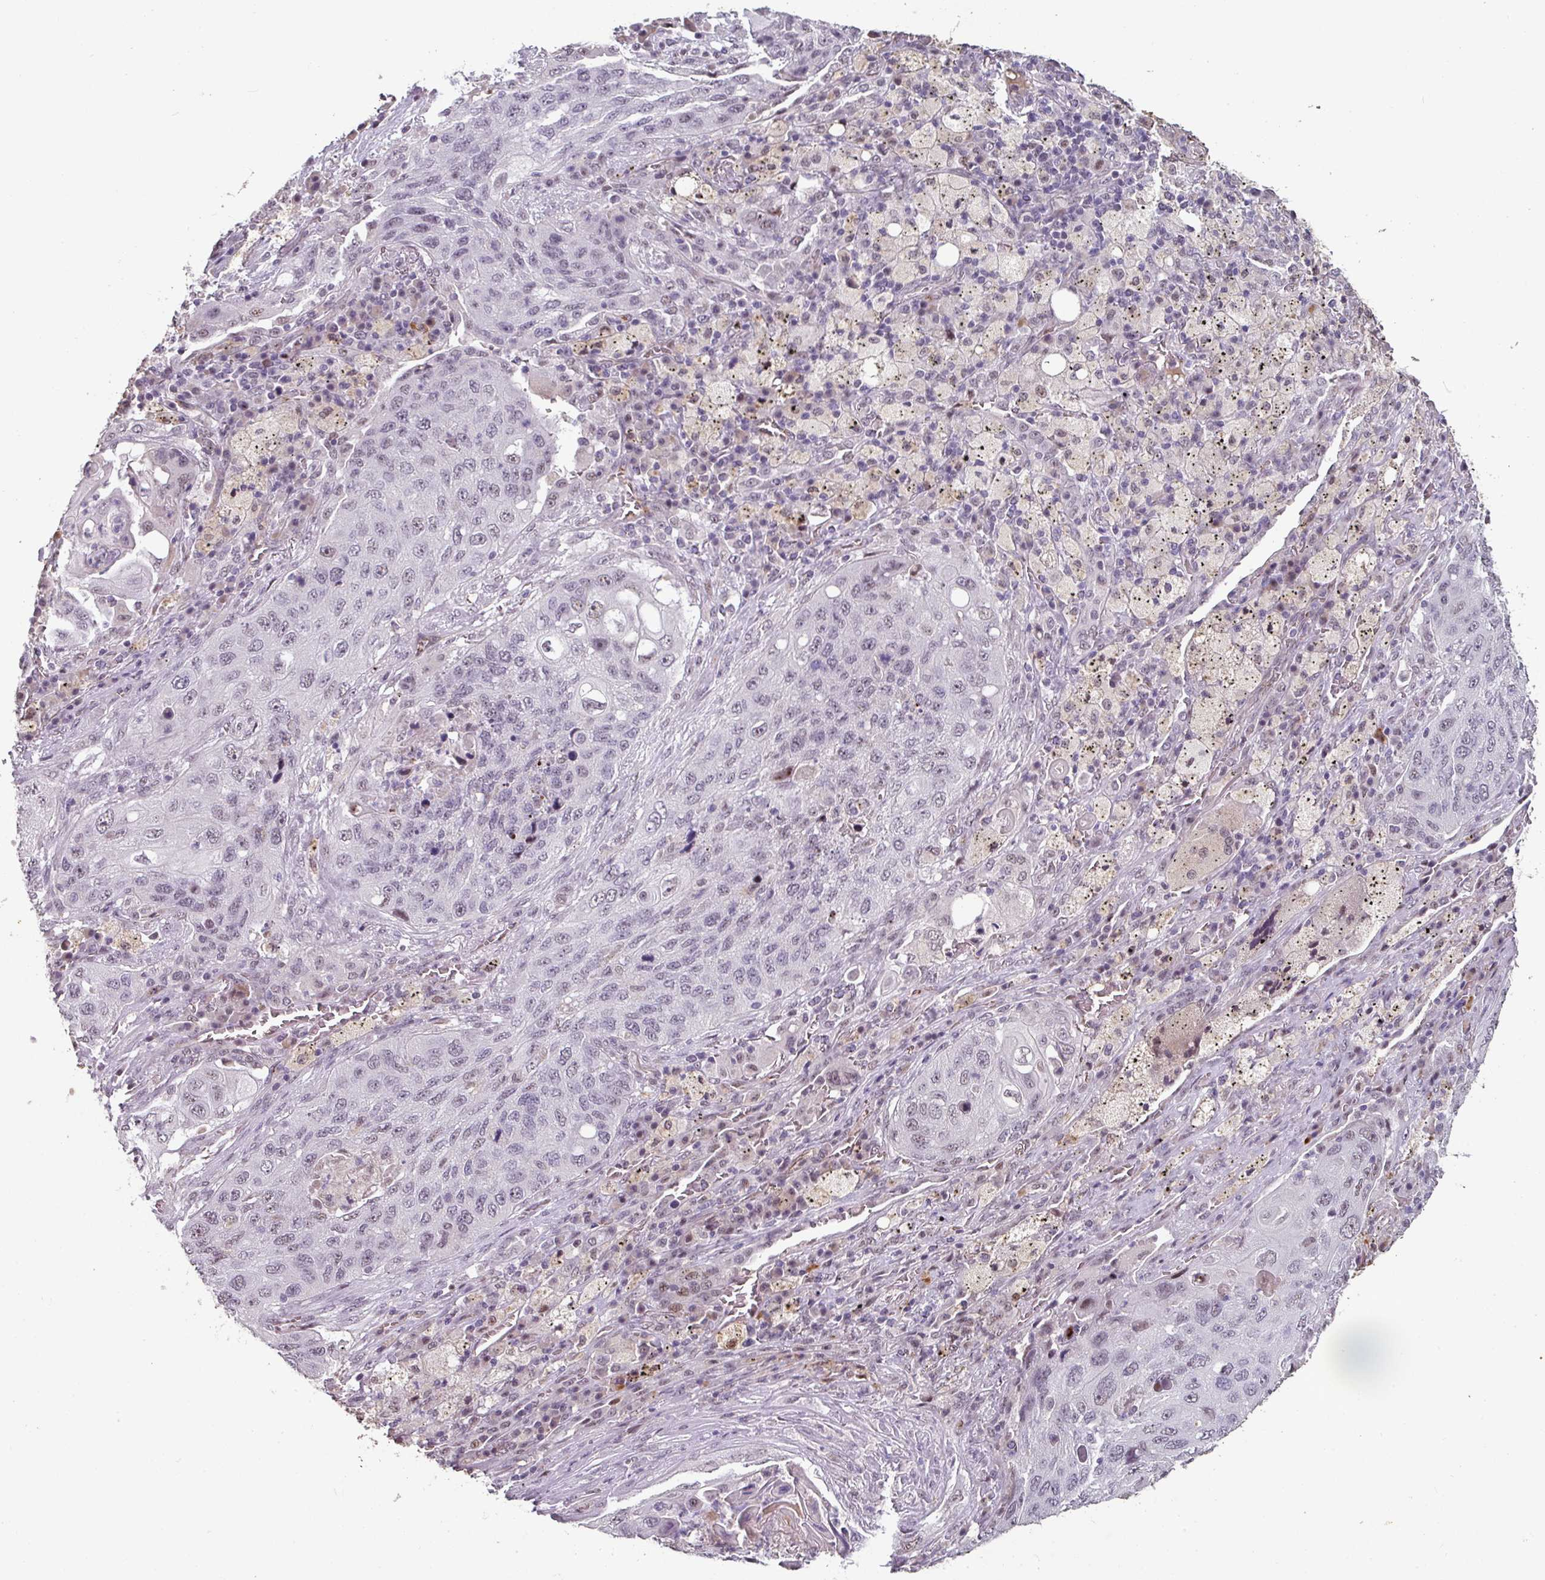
{"staining": {"intensity": "moderate", "quantity": "<25%", "location": "nuclear"}, "tissue": "lung cancer", "cell_type": "Tumor cells", "image_type": "cancer", "snomed": [{"axis": "morphology", "description": "Squamous cell carcinoma, NOS"}, {"axis": "topography", "description": "Lung"}], "caption": "Immunohistochemical staining of human lung cancer reveals moderate nuclear protein positivity in approximately <25% of tumor cells.", "gene": "SIDT2", "patient": {"sex": "female", "age": 63}}